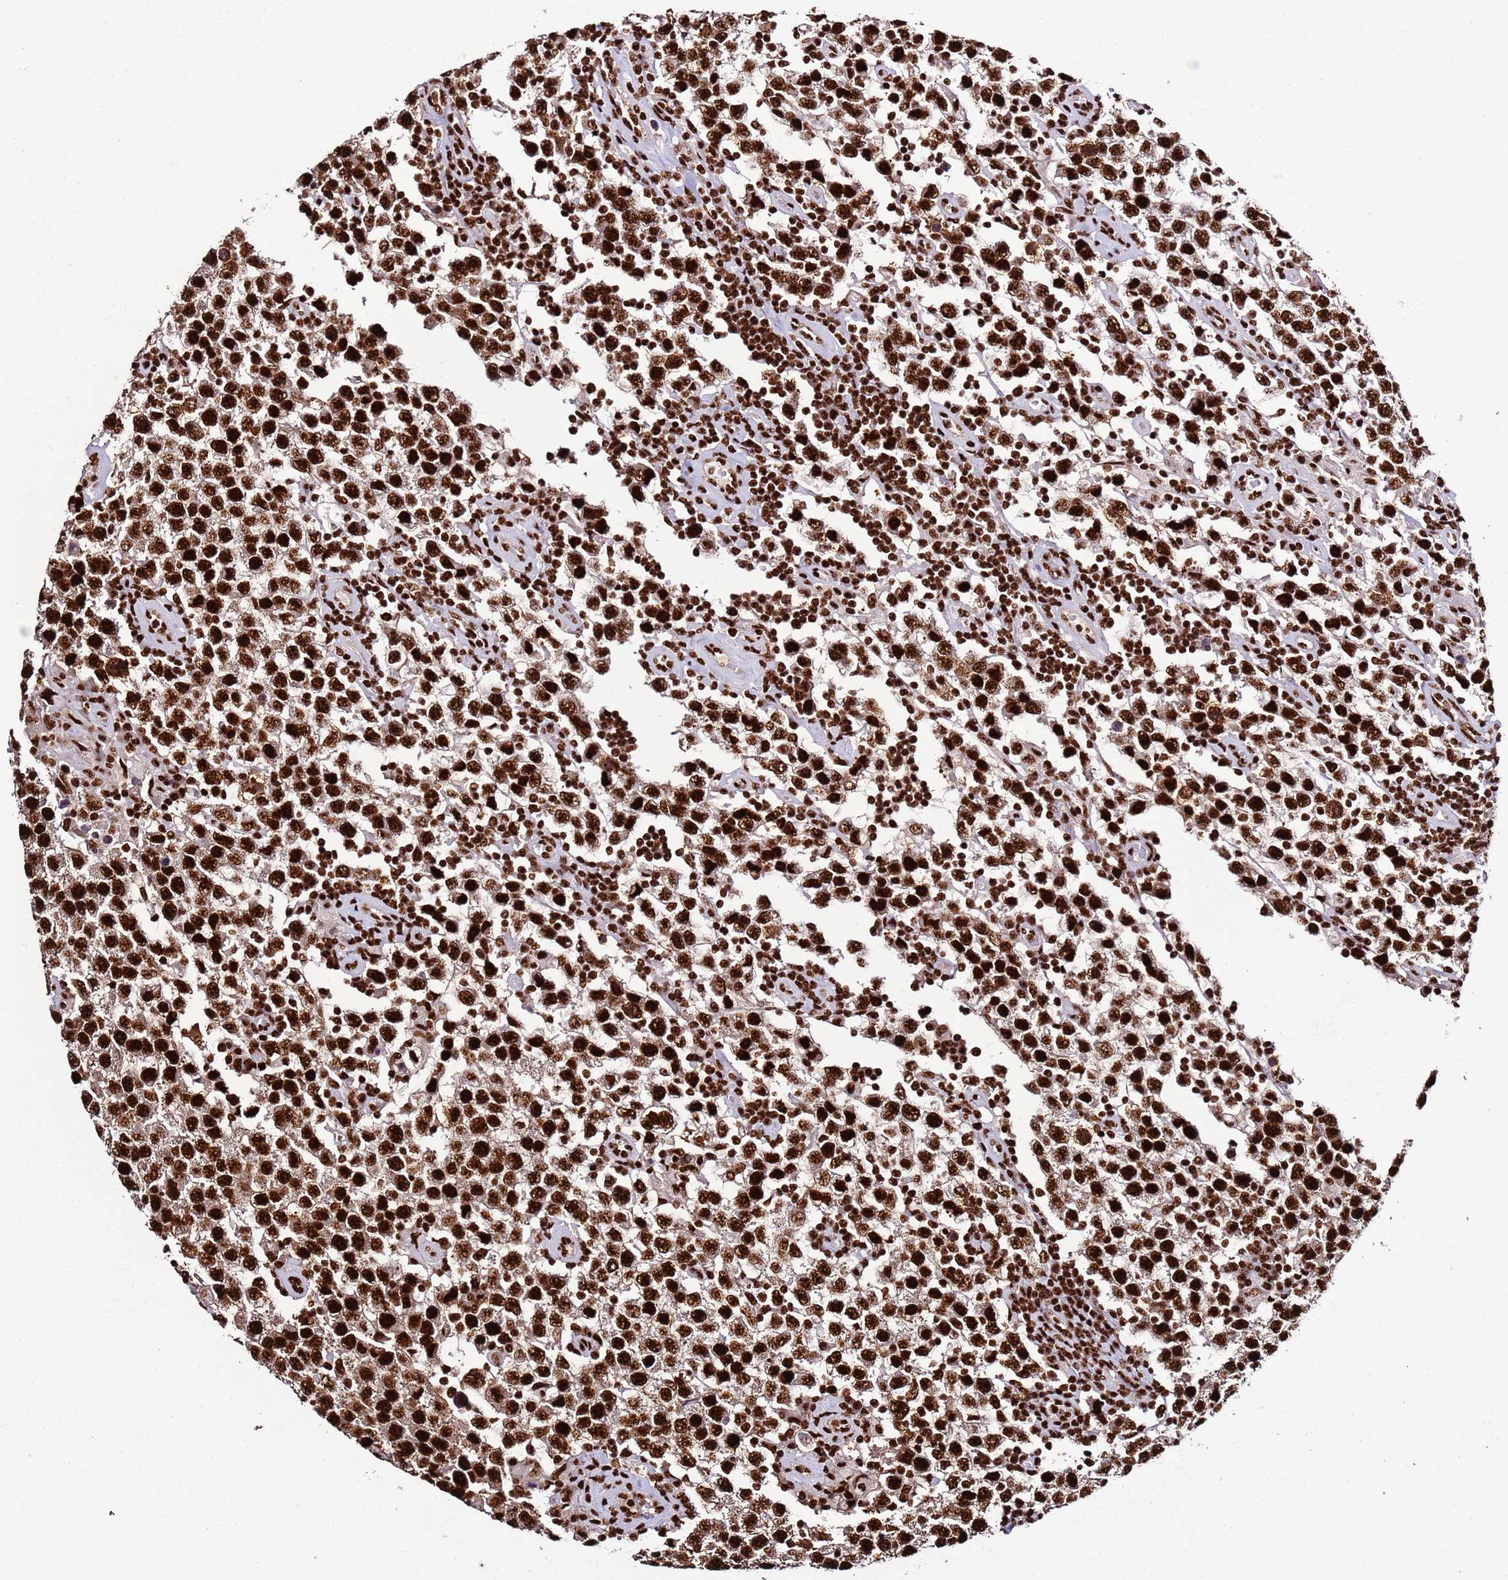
{"staining": {"intensity": "strong", "quantity": ">75%", "location": "nuclear"}, "tissue": "testis cancer", "cell_type": "Tumor cells", "image_type": "cancer", "snomed": [{"axis": "morphology", "description": "Normal tissue, NOS"}, {"axis": "morphology", "description": "Urothelial carcinoma, High grade"}, {"axis": "morphology", "description": "Seminoma, NOS"}, {"axis": "morphology", "description": "Carcinoma, Embryonal, NOS"}, {"axis": "topography", "description": "Urinary bladder"}, {"axis": "topography", "description": "Testis"}], "caption": "Strong nuclear protein positivity is seen in approximately >75% of tumor cells in seminoma (testis).", "gene": "C6orf226", "patient": {"sex": "male", "age": 41}}